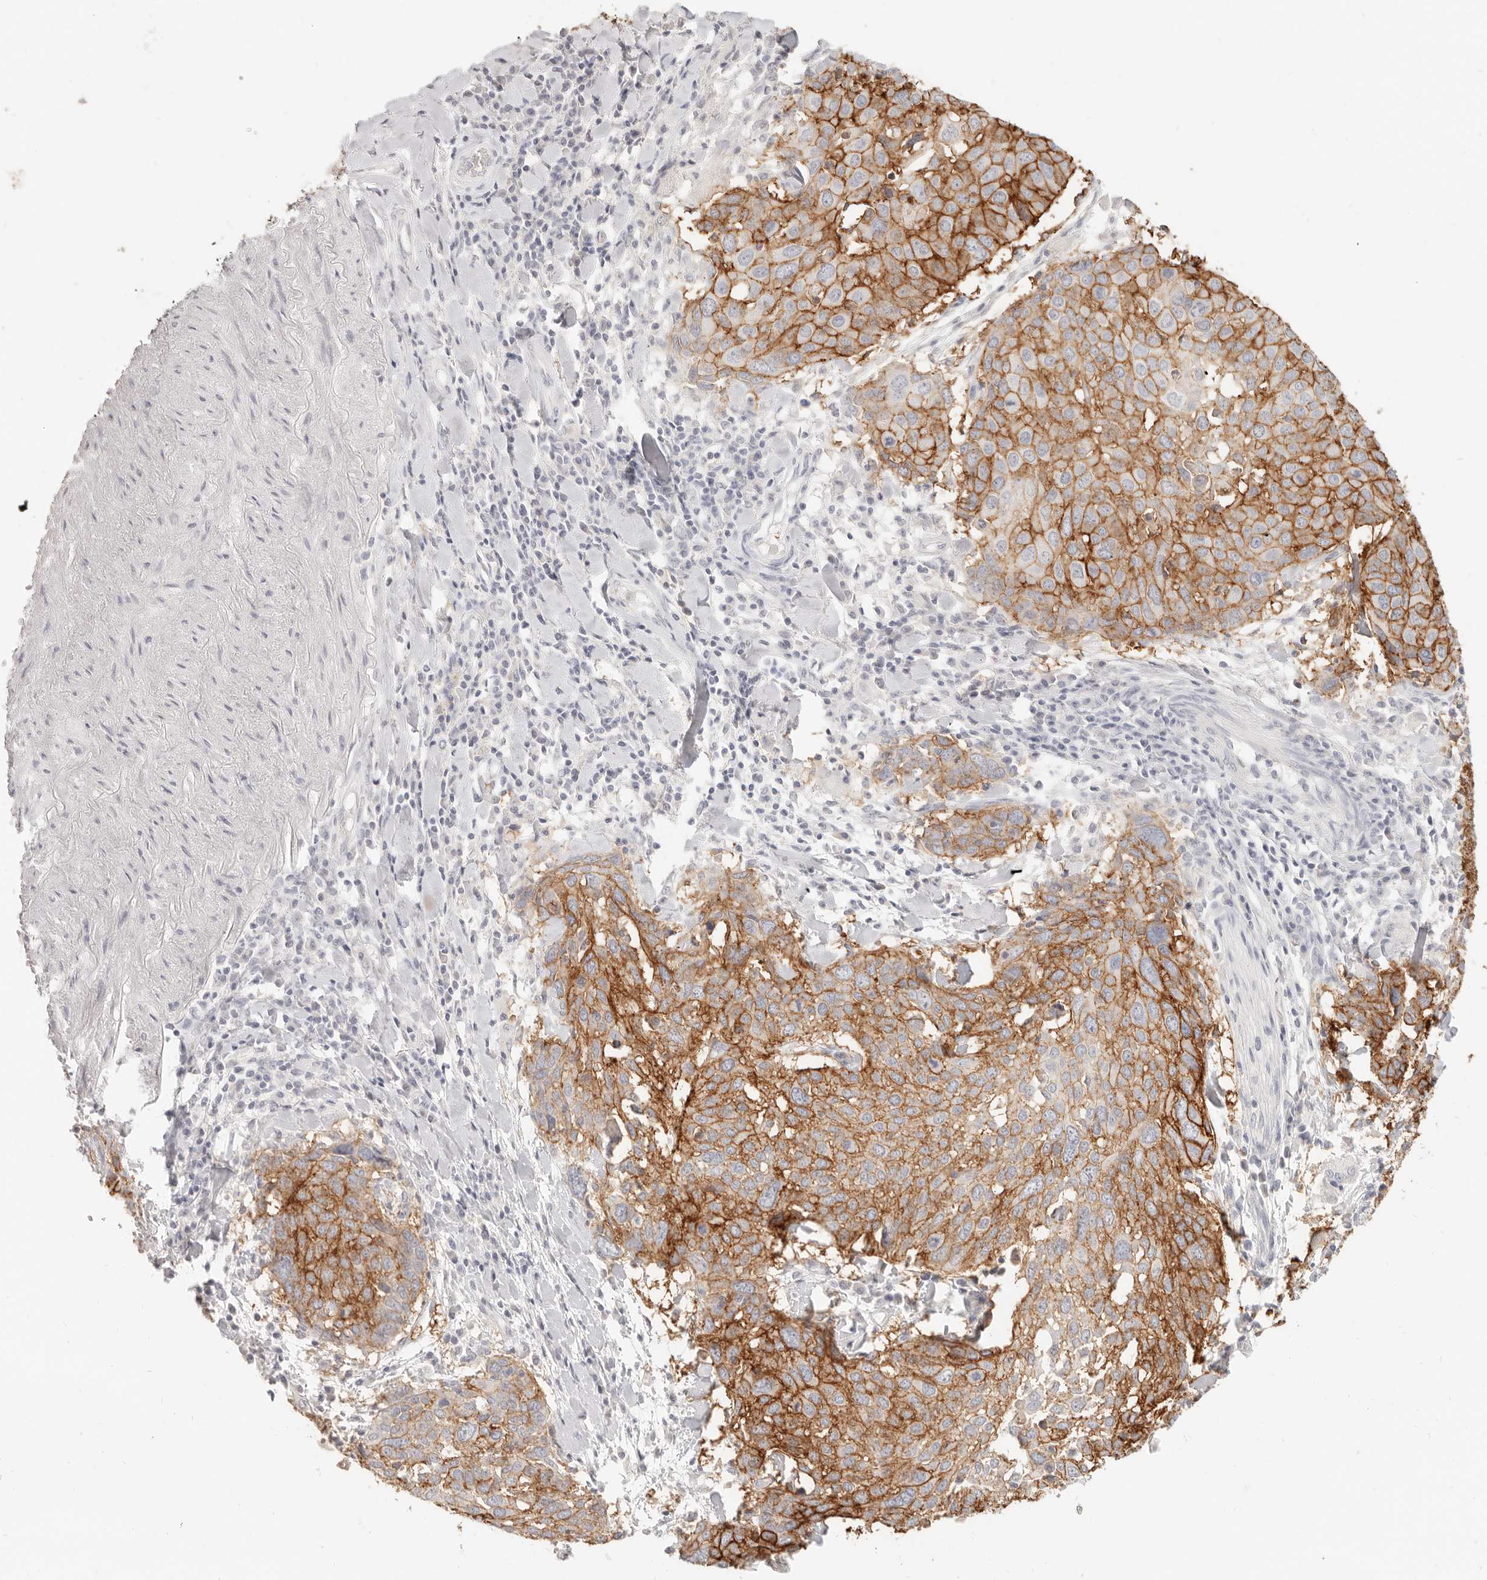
{"staining": {"intensity": "strong", "quantity": ">75%", "location": "cytoplasmic/membranous"}, "tissue": "lung cancer", "cell_type": "Tumor cells", "image_type": "cancer", "snomed": [{"axis": "morphology", "description": "Squamous cell carcinoma, NOS"}, {"axis": "topography", "description": "Lung"}], "caption": "Lung cancer (squamous cell carcinoma) stained for a protein reveals strong cytoplasmic/membranous positivity in tumor cells.", "gene": "EPCAM", "patient": {"sex": "male", "age": 65}}